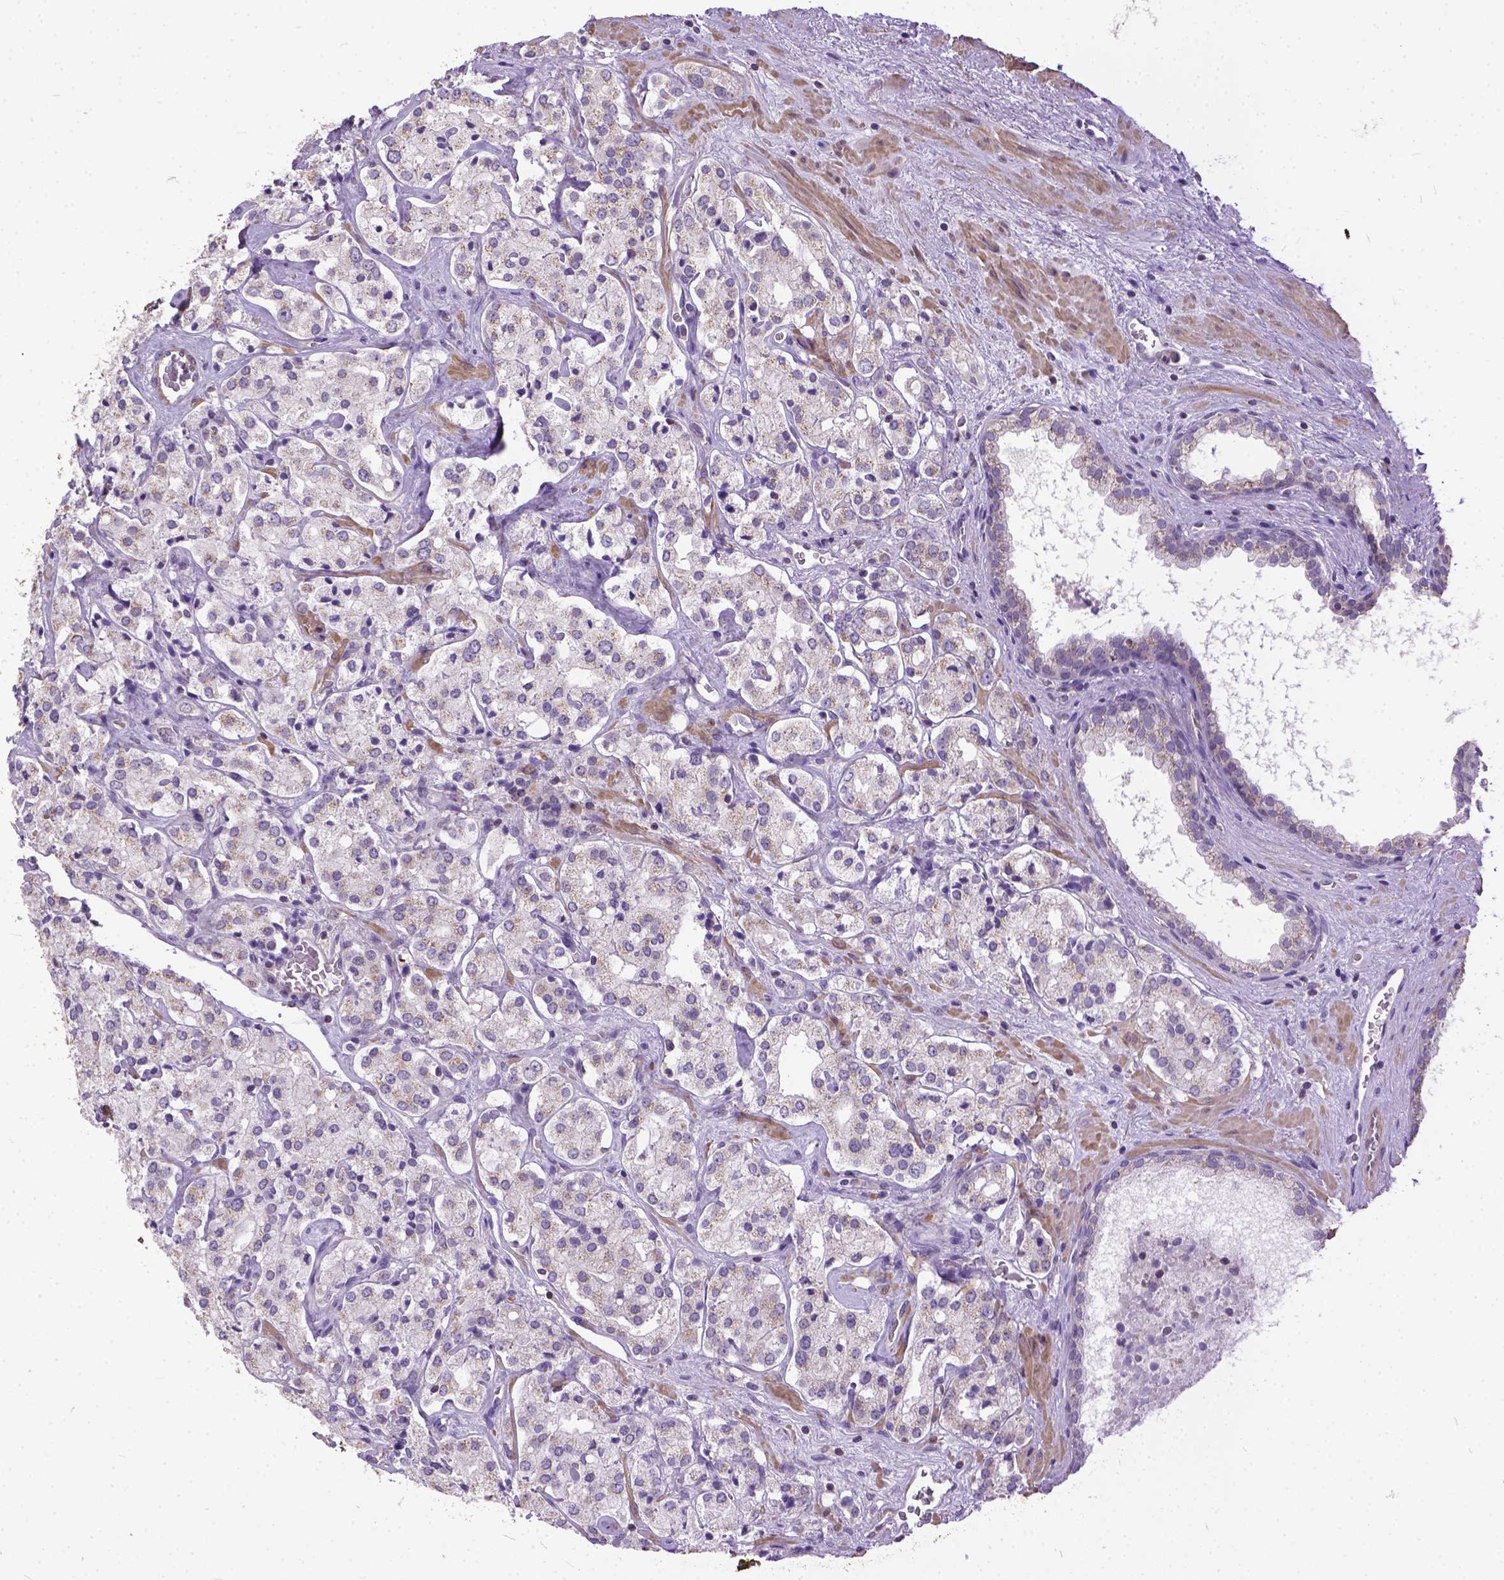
{"staining": {"intensity": "negative", "quantity": "none", "location": "none"}, "tissue": "prostate cancer", "cell_type": "Tumor cells", "image_type": "cancer", "snomed": [{"axis": "morphology", "description": "Adenocarcinoma, NOS"}, {"axis": "topography", "description": "Prostate"}], "caption": "A high-resolution image shows immunohistochemistry (IHC) staining of prostate cancer (adenocarcinoma), which displays no significant expression in tumor cells. (DAB immunohistochemistry with hematoxylin counter stain).", "gene": "BANF2", "patient": {"sex": "male", "age": 66}}